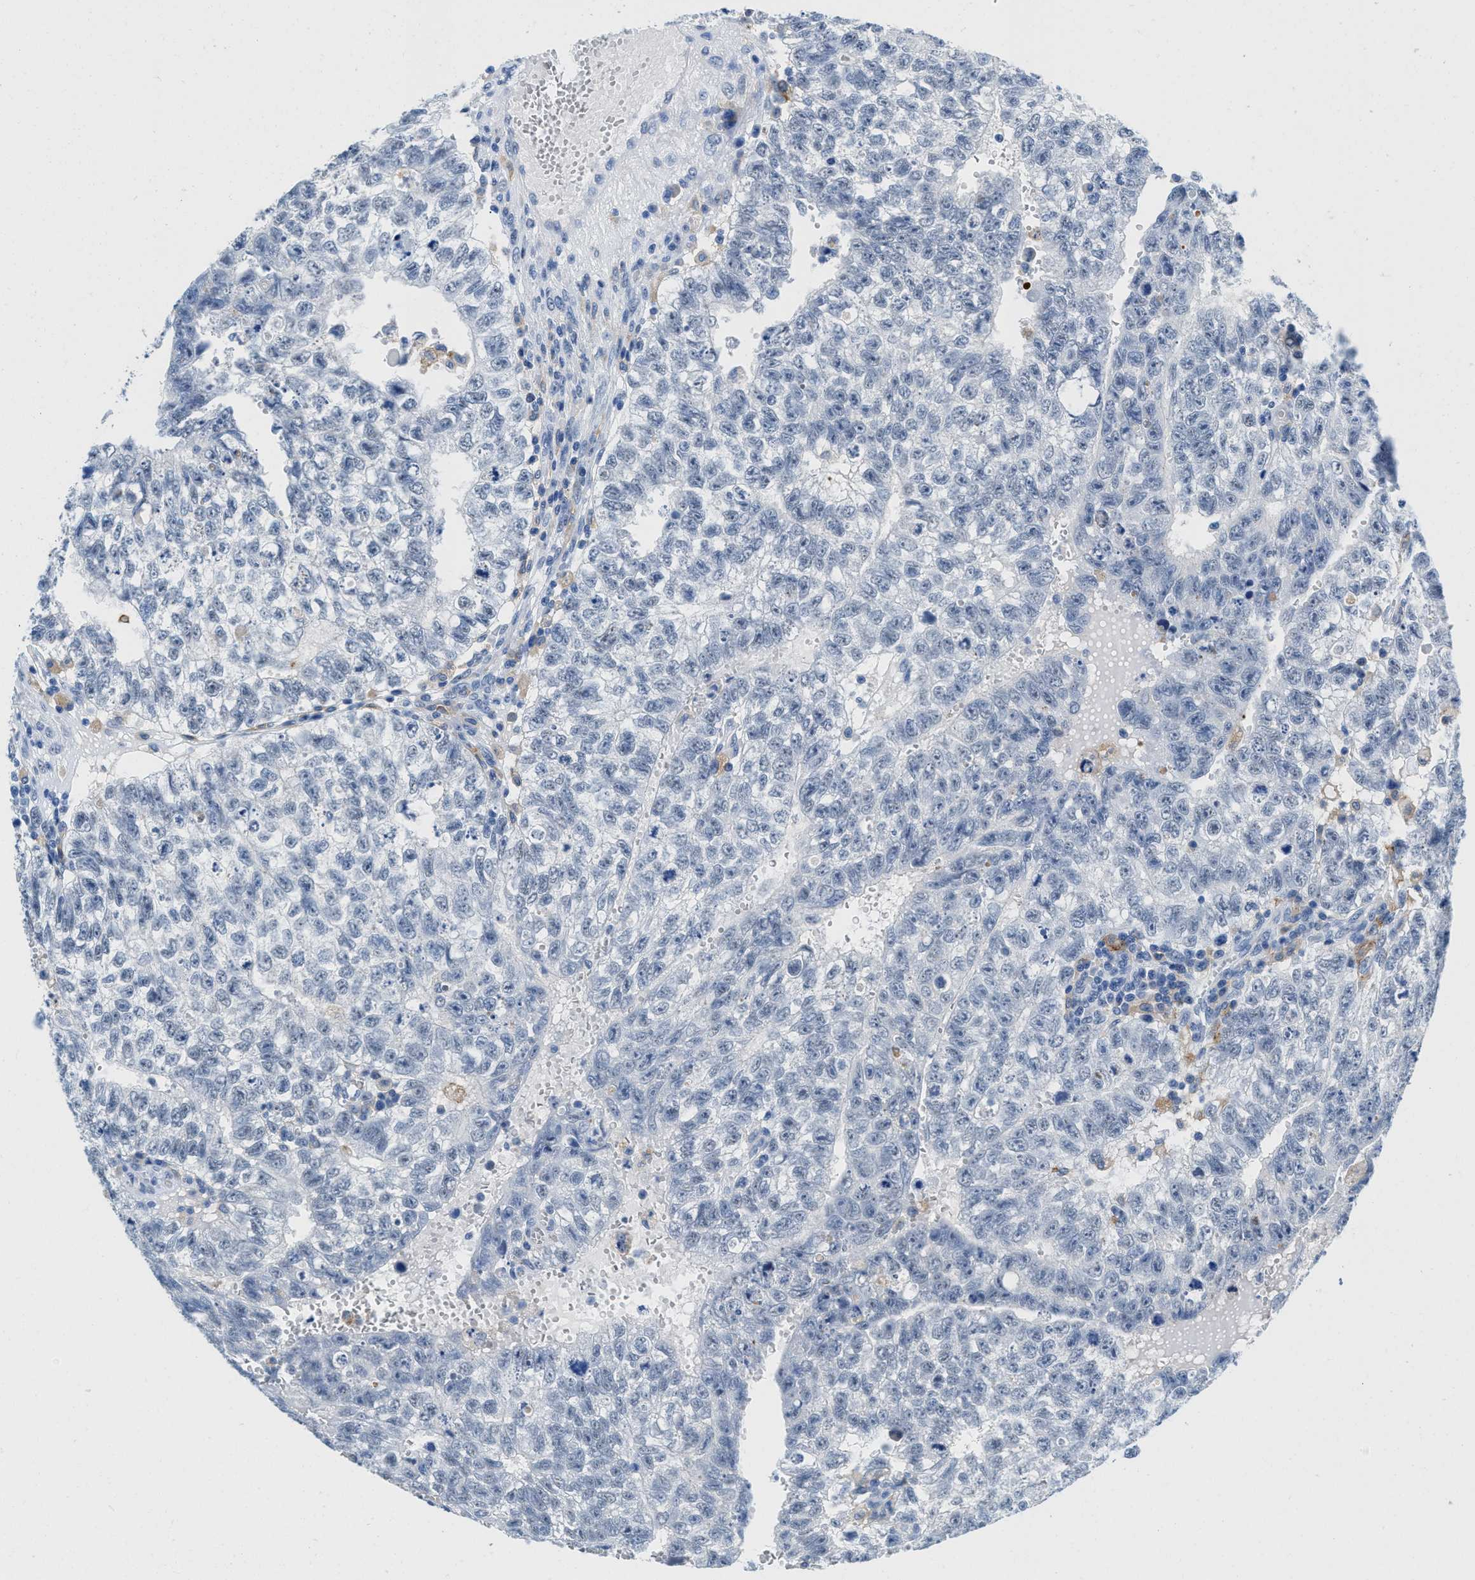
{"staining": {"intensity": "negative", "quantity": "none", "location": "none"}, "tissue": "testis cancer", "cell_type": "Tumor cells", "image_type": "cancer", "snomed": [{"axis": "morphology", "description": "Seminoma, NOS"}, {"axis": "morphology", "description": "Carcinoma, Embryonal, NOS"}, {"axis": "topography", "description": "Testis"}], "caption": "This is an immunohistochemistry (IHC) histopathology image of testis cancer. There is no positivity in tumor cells.", "gene": "CD226", "patient": {"sex": "male", "age": 38}}